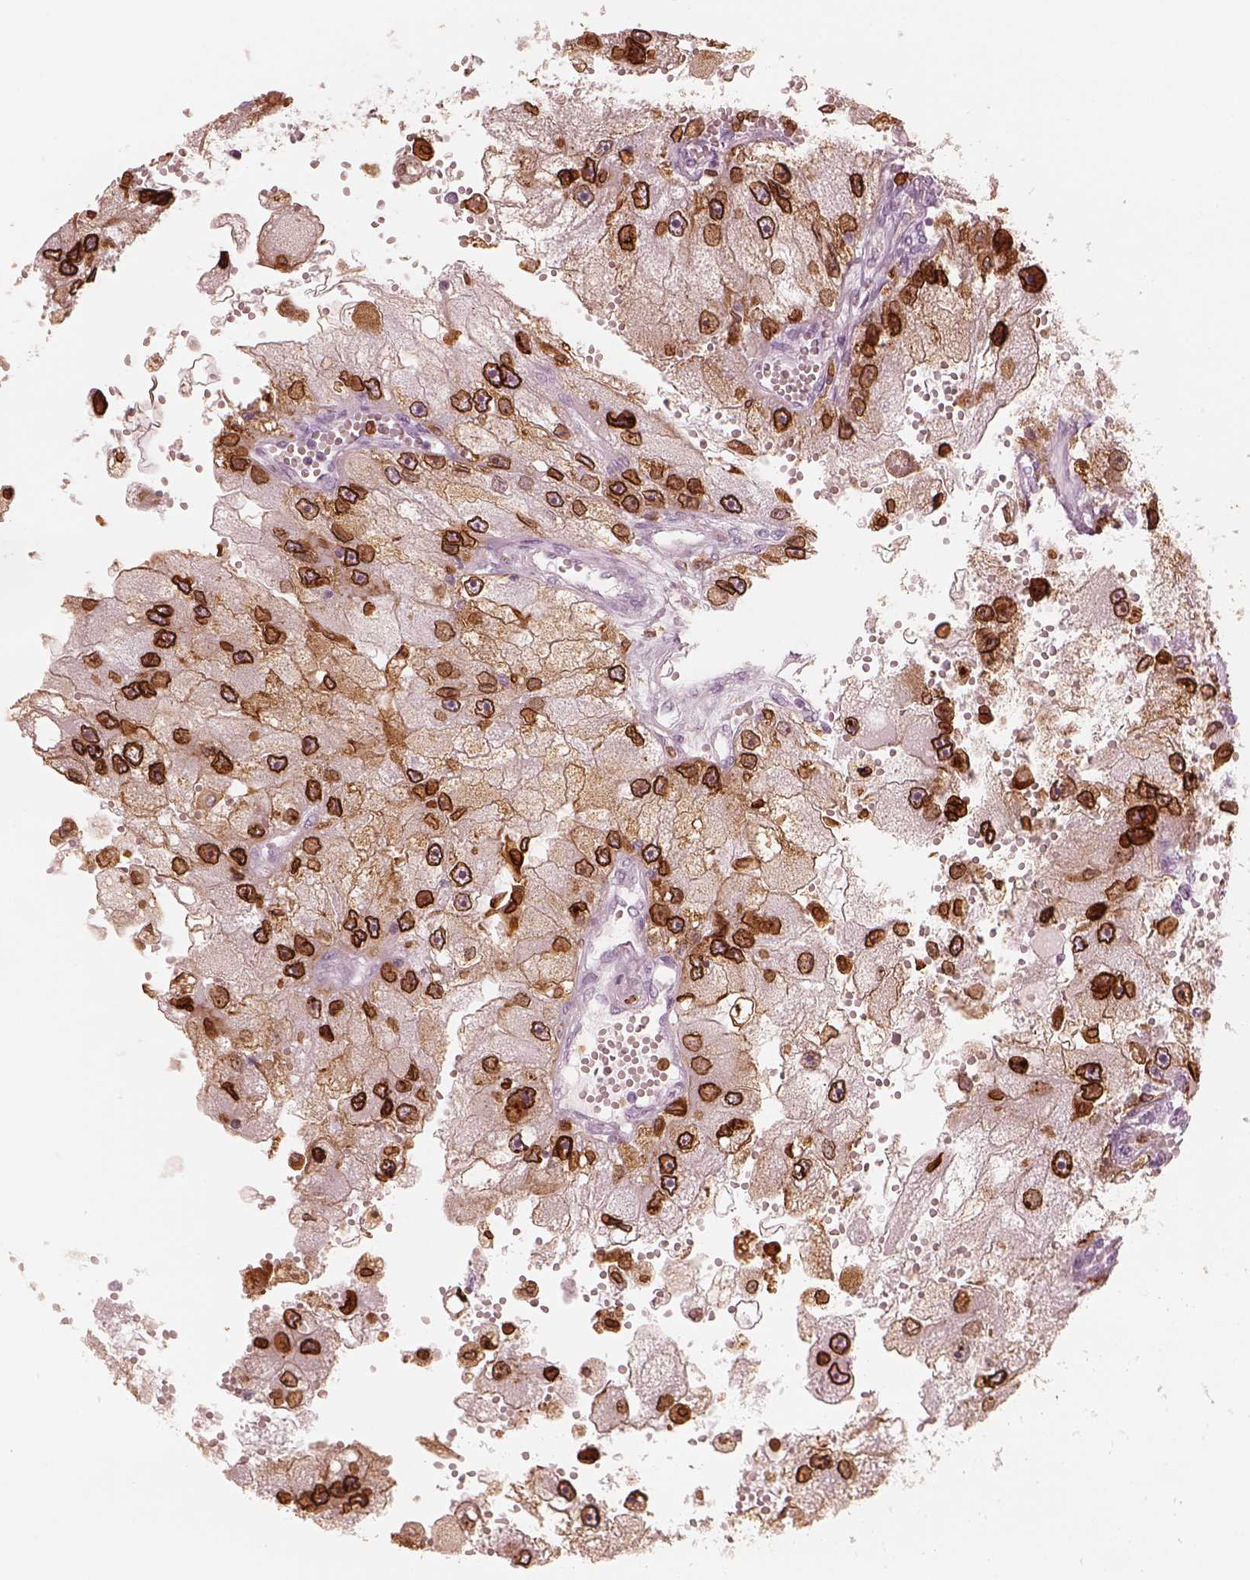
{"staining": {"intensity": "strong", "quantity": ">75%", "location": "cytoplasmic/membranous,nuclear"}, "tissue": "renal cancer", "cell_type": "Tumor cells", "image_type": "cancer", "snomed": [{"axis": "morphology", "description": "Adenocarcinoma, NOS"}, {"axis": "topography", "description": "Kidney"}], "caption": "A high amount of strong cytoplasmic/membranous and nuclear expression is seen in approximately >75% of tumor cells in renal adenocarcinoma tissue. The staining was performed using DAB to visualize the protein expression in brown, while the nuclei were stained in blue with hematoxylin (Magnification: 20x).", "gene": "ALOX5", "patient": {"sex": "male", "age": 63}}